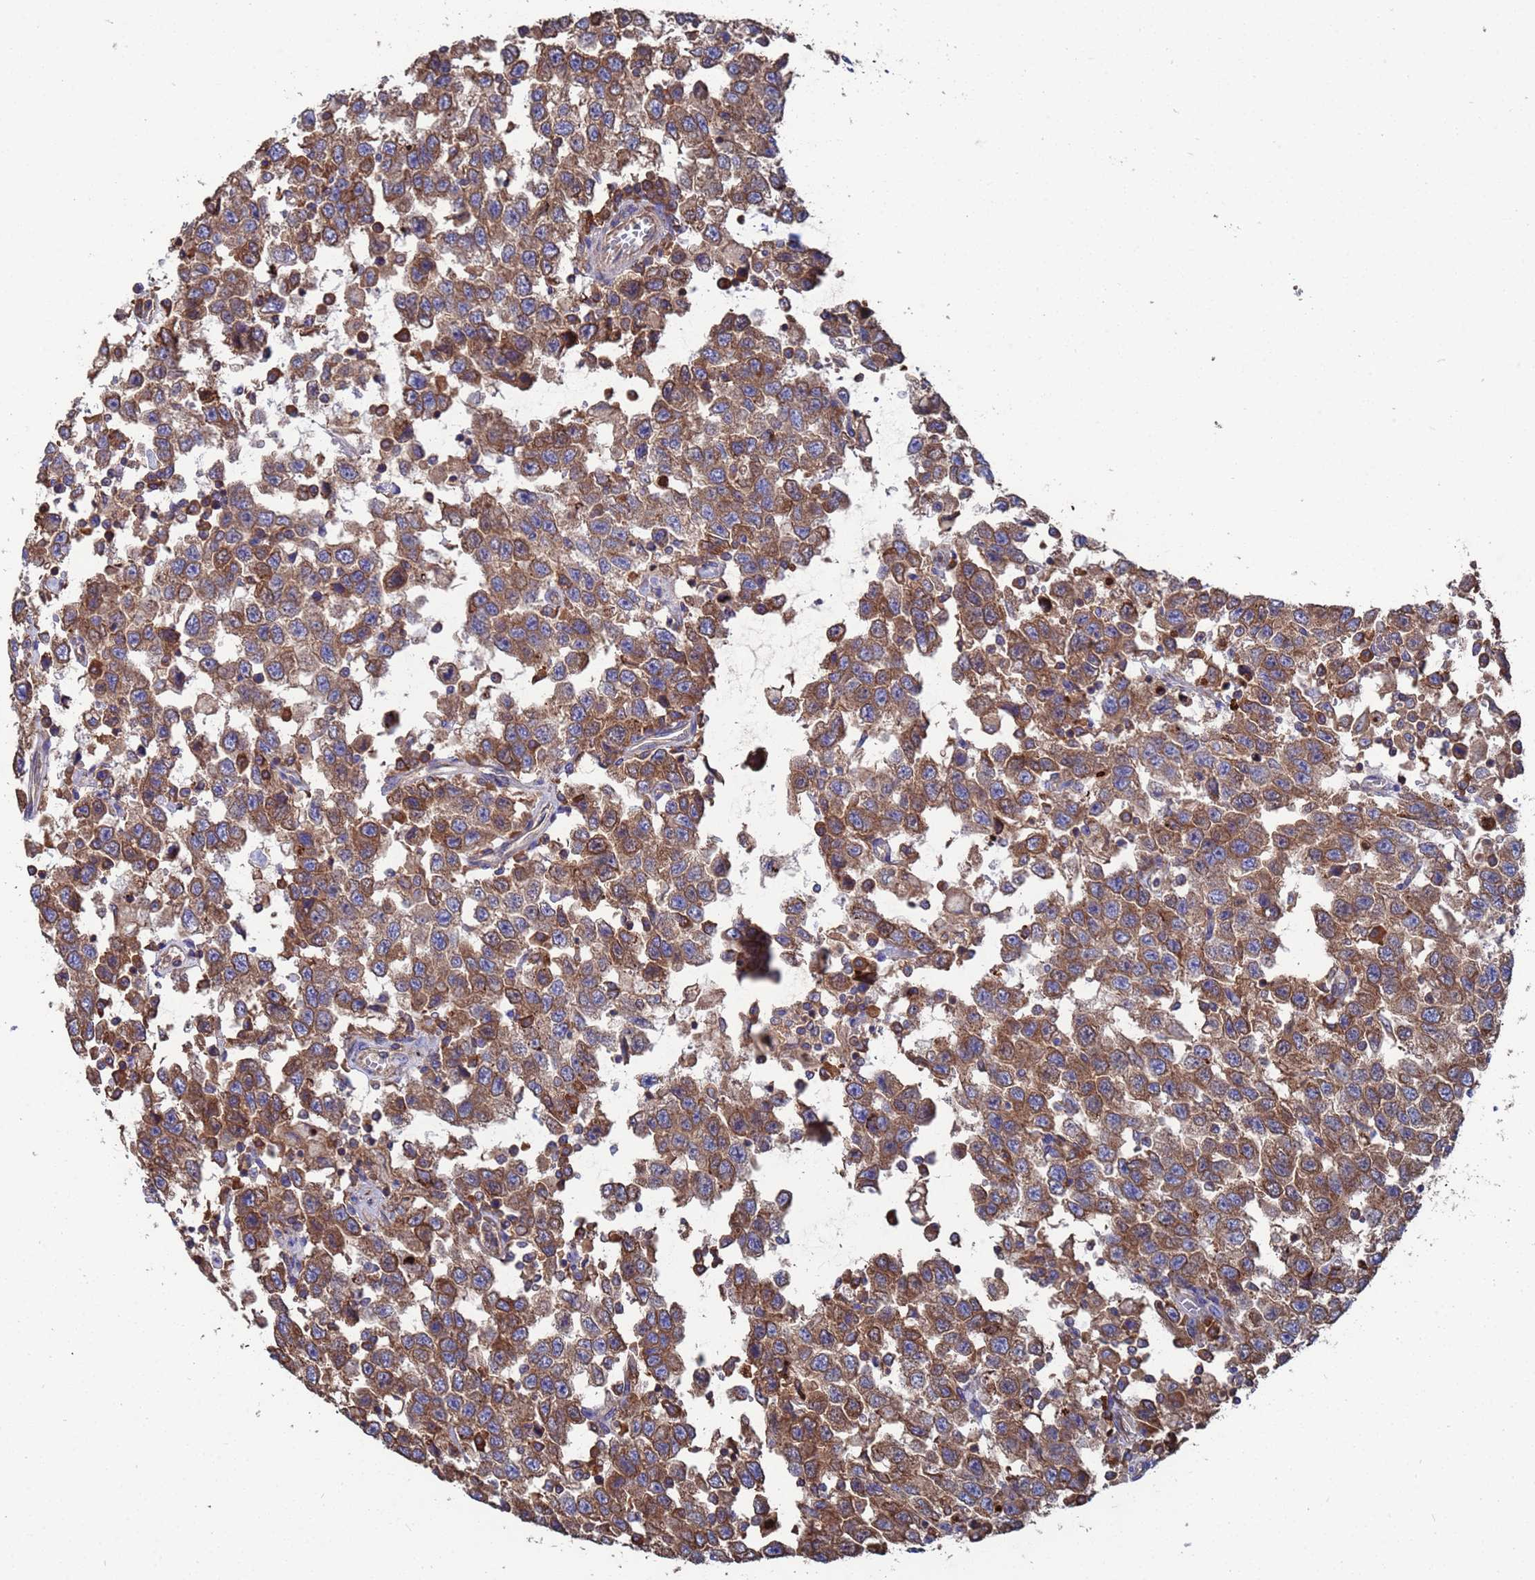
{"staining": {"intensity": "moderate", "quantity": ">75%", "location": "cytoplasmic/membranous"}, "tissue": "testis cancer", "cell_type": "Tumor cells", "image_type": "cancer", "snomed": [{"axis": "morphology", "description": "Seminoma, NOS"}, {"axis": "topography", "description": "Testis"}], "caption": "DAB (3,3'-diaminobenzidine) immunohistochemical staining of testis cancer (seminoma) reveals moderate cytoplasmic/membranous protein staining in approximately >75% of tumor cells.", "gene": "PYCR1", "patient": {"sex": "male", "age": 41}}